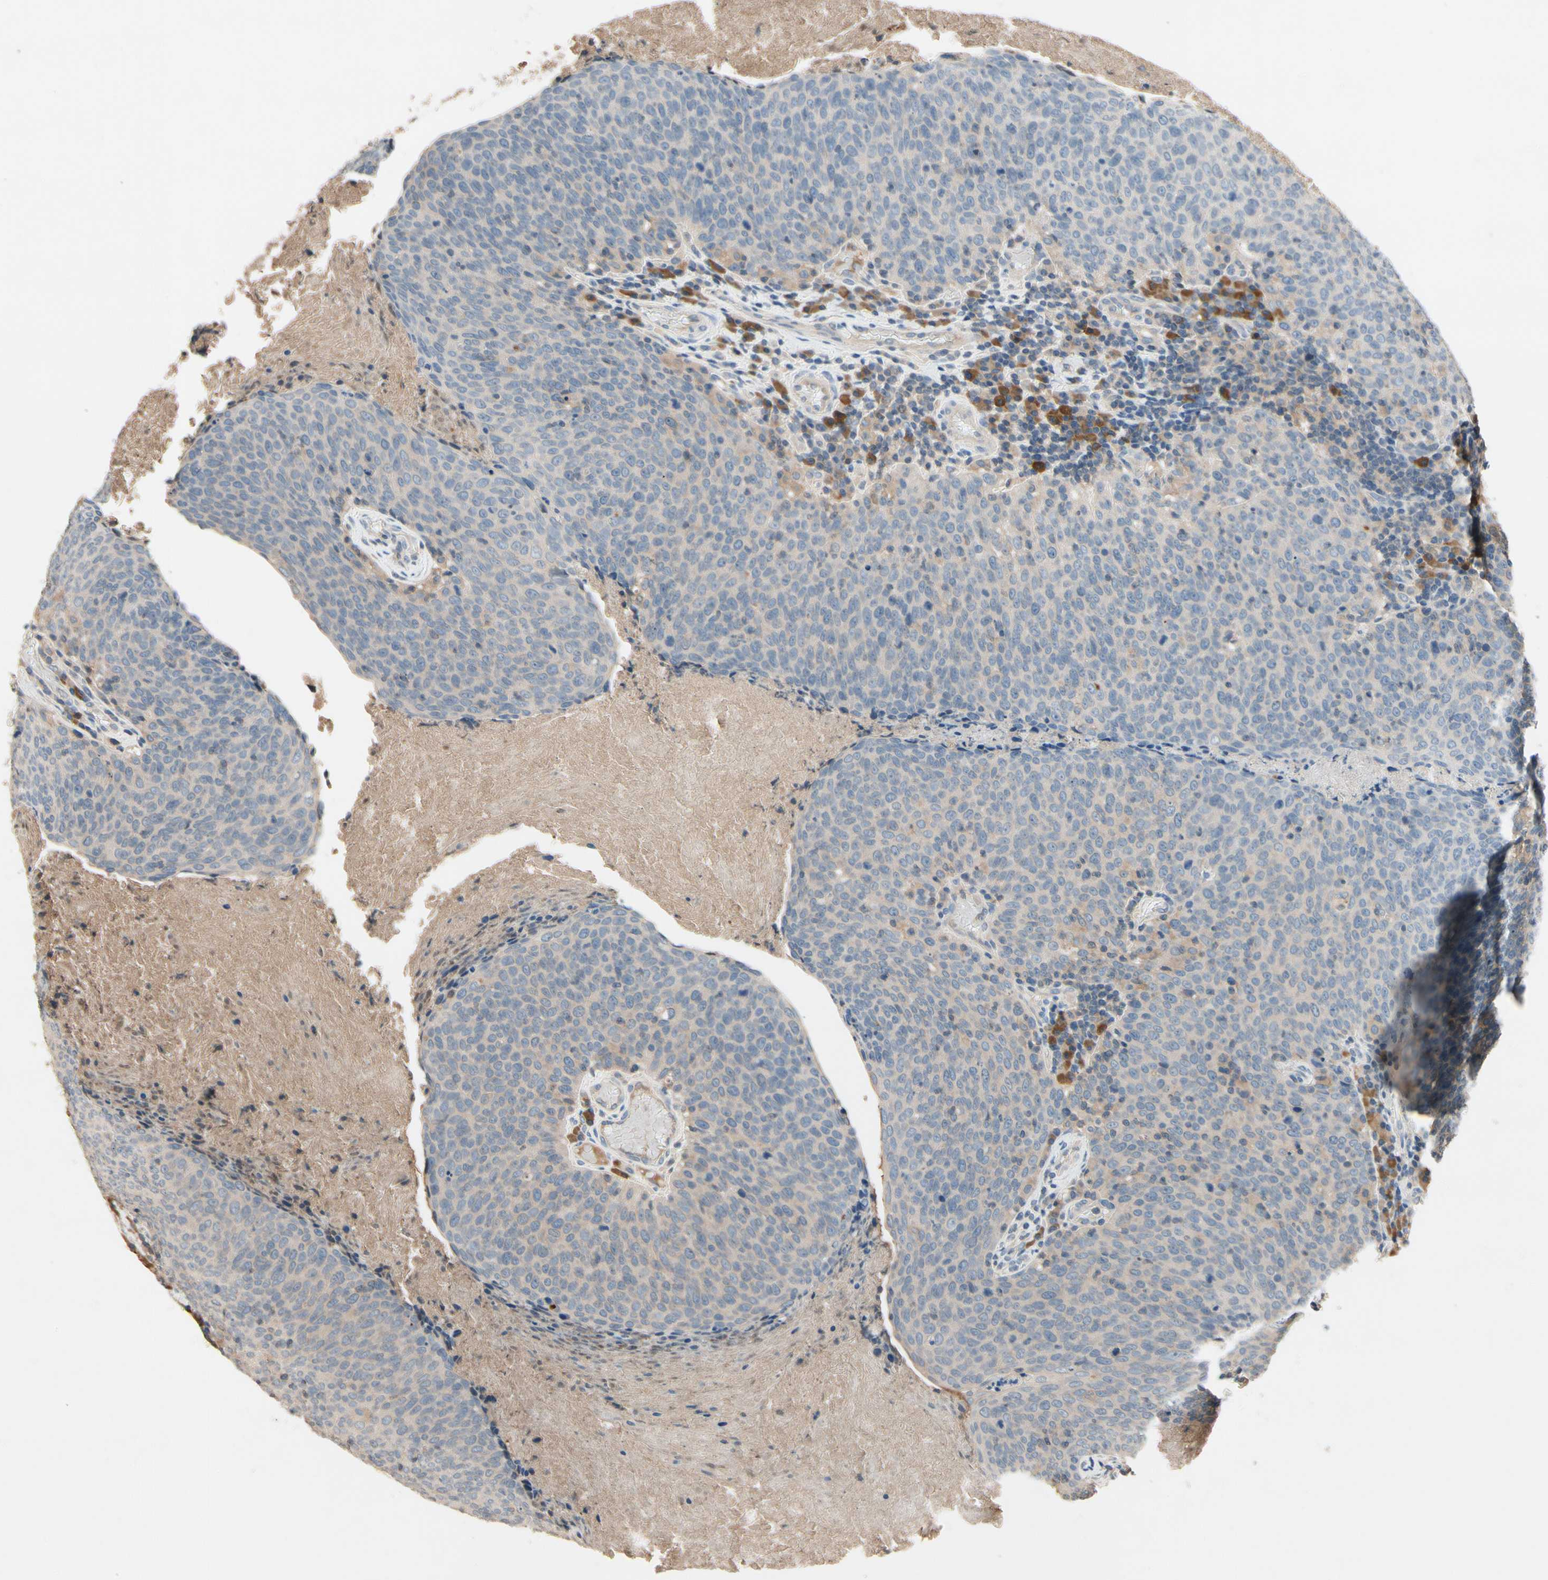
{"staining": {"intensity": "weak", "quantity": "25%-75%", "location": "cytoplasmic/membranous"}, "tissue": "head and neck cancer", "cell_type": "Tumor cells", "image_type": "cancer", "snomed": [{"axis": "morphology", "description": "Squamous cell carcinoma, NOS"}, {"axis": "morphology", "description": "Squamous cell carcinoma, metastatic, NOS"}, {"axis": "topography", "description": "Lymph node"}, {"axis": "topography", "description": "Head-Neck"}], "caption": "Immunohistochemistry (IHC) photomicrograph of human metastatic squamous cell carcinoma (head and neck) stained for a protein (brown), which demonstrates low levels of weak cytoplasmic/membranous staining in approximately 25%-75% of tumor cells.", "gene": "IL1RL1", "patient": {"sex": "male", "age": 62}}